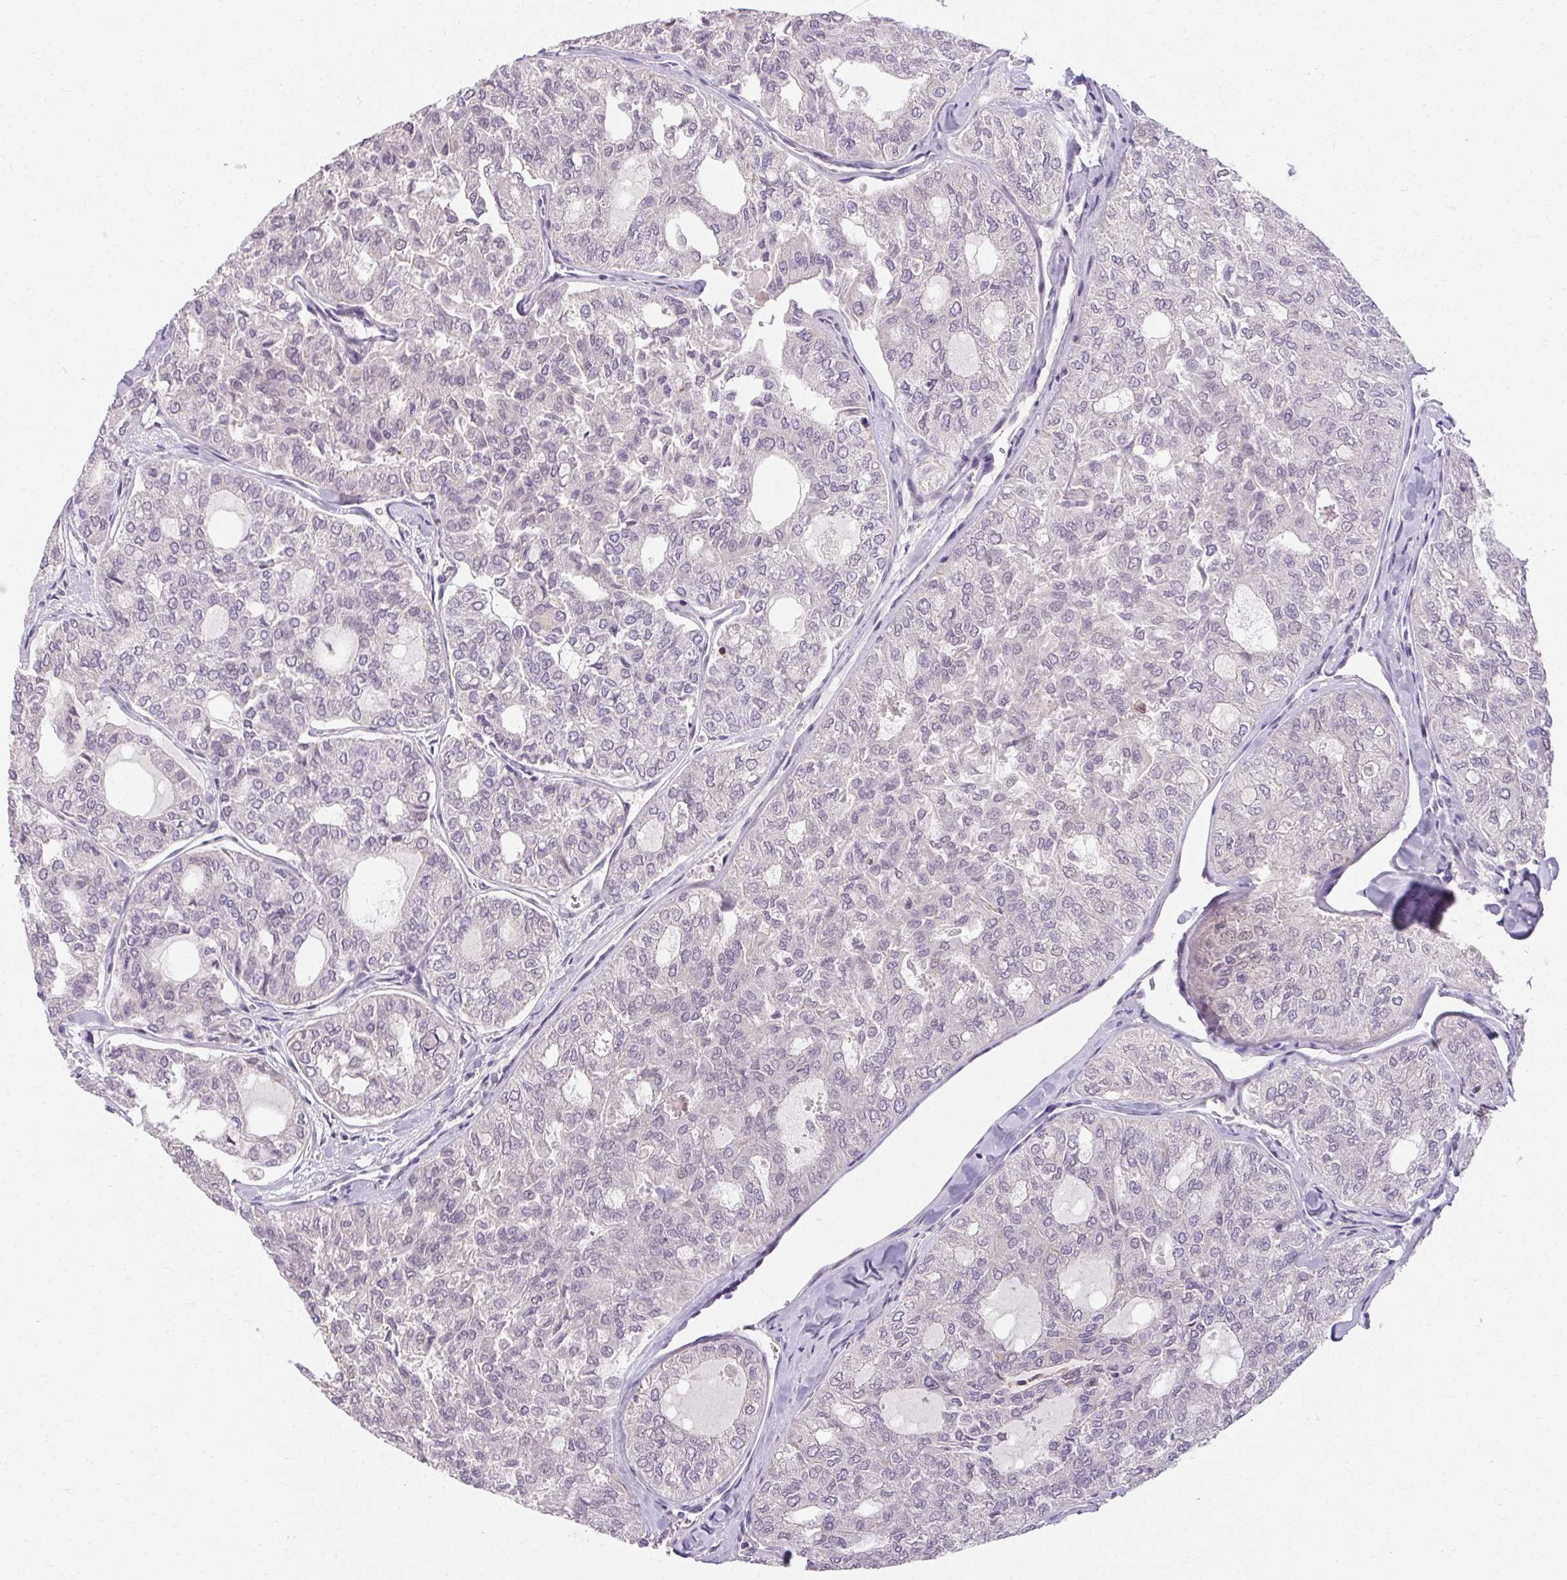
{"staining": {"intensity": "negative", "quantity": "none", "location": "none"}, "tissue": "thyroid cancer", "cell_type": "Tumor cells", "image_type": "cancer", "snomed": [{"axis": "morphology", "description": "Follicular adenoma carcinoma, NOS"}, {"axis": "topography", "description": "Thyroid gland"}], "caption": "This image is of thyroid follicular adenoma carcinoma stained with immunohistochemistry to label a protein in brown with the nuclei are counter-stained blue. There is no positivity in tumor cells.", "gene": "TMEM52B", "patient": {"sex": "male", "age": 75}}